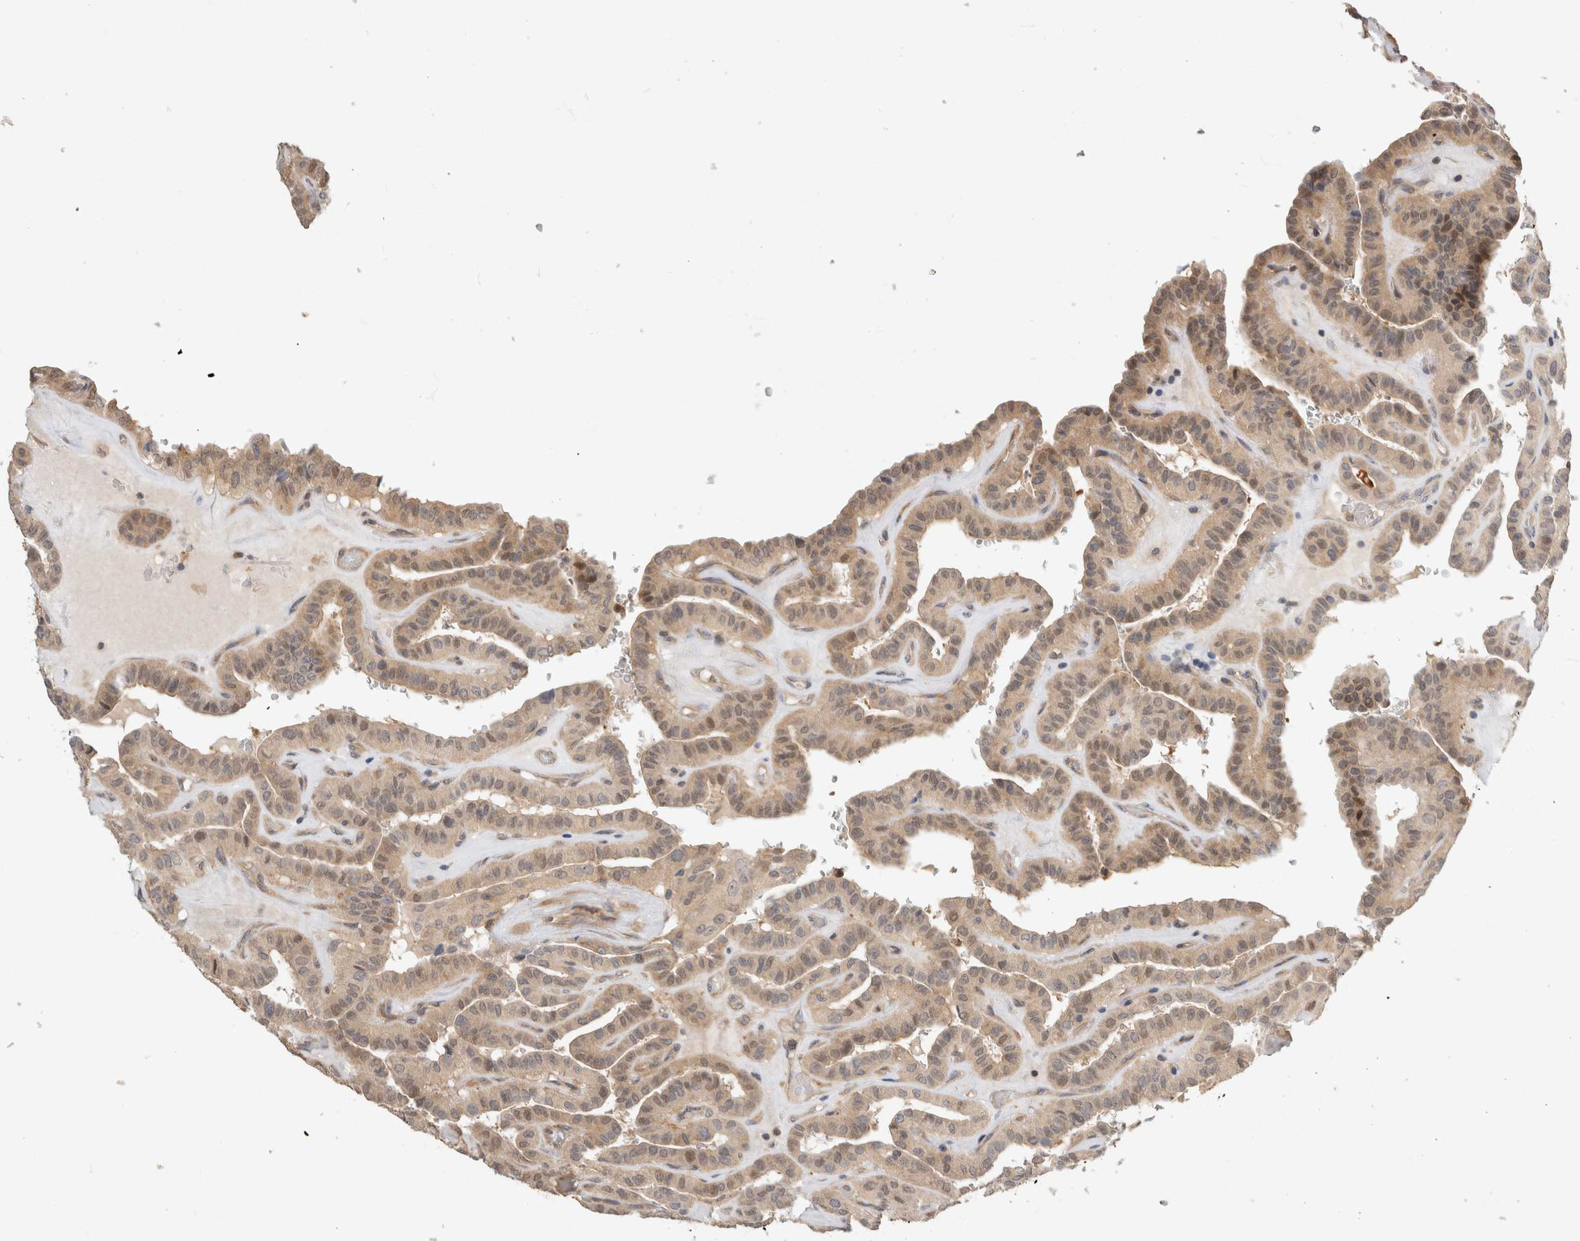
{"staining": {"intensity": "moderate", "quantity": ">75%", "location": "cytoplasmic/membranous,nuclear"}, "tissue": "thyroid cancer", "cell_type": "Tumor cells", "image_type": "cancer", "snomed": [{"axis": "morphology", "description": "Papillary adenocarcinoma, NOS"}, {"axis": "topography", "description": "Thyroid gland"}], "caption": "Tumor cells display medium levels of moderate cytoplasmic/membranous and nuclear expression in approximately >75% of cells in thyroid cancer.", "gene": "PGM1", "patient": {"sex": "male", "age": 77}}